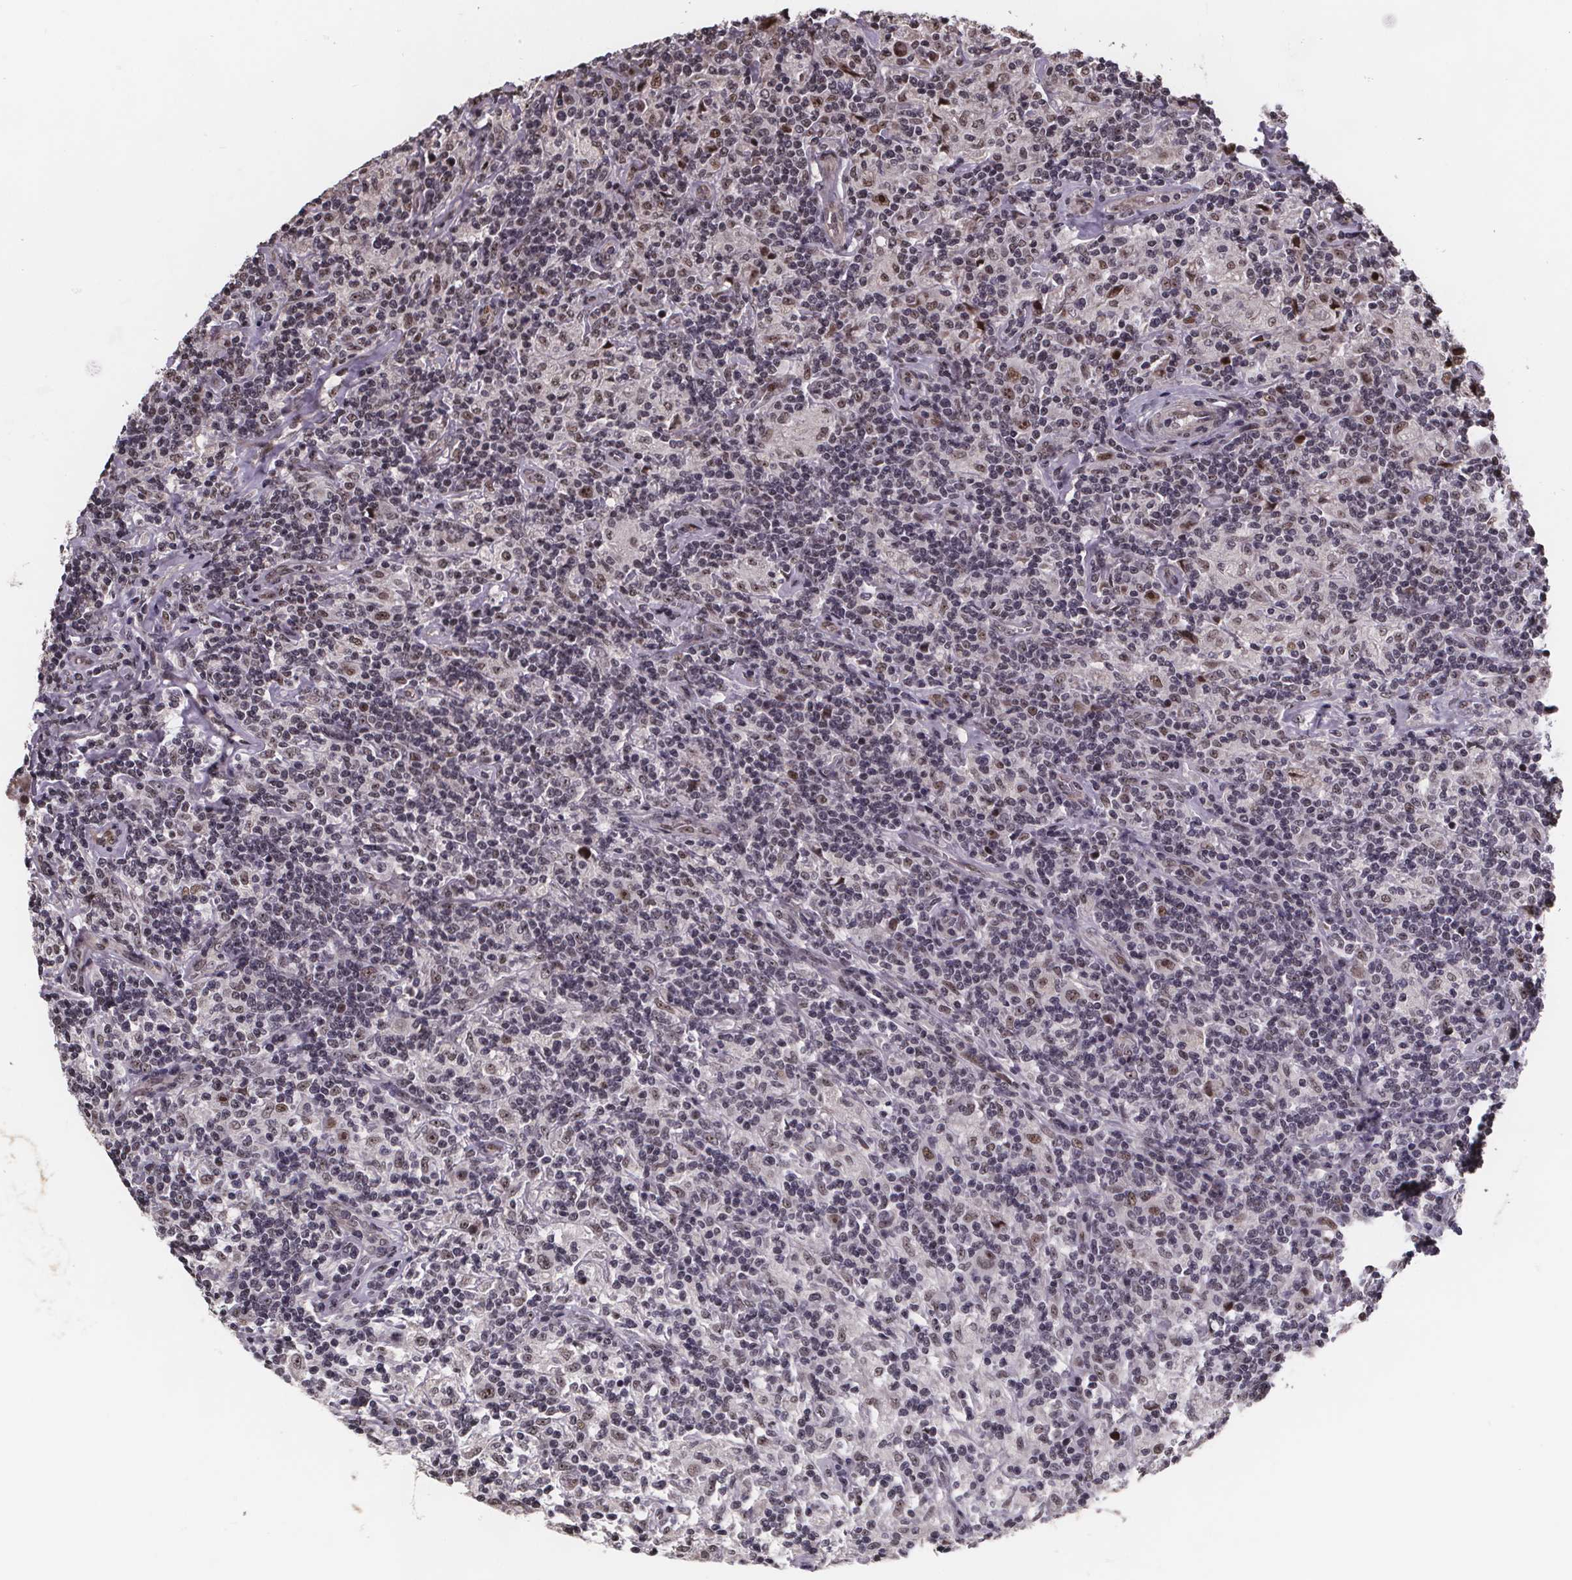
{"staining": {"intensity": "moderate", "quantity": ">75%", "location": "nuclear"}, "tissue": "lymphoma", "cell_type": "Tumor cells", "image_type": "cancer", "snomed": [{"axis": "morphology", "description": "Hodgkin's disease, NOS"}, {"axis": "topography", "description": "Lymph node"}], "caption": "Hodgkin's disease was stained to show a protein in brown. There is medium levels of moderate nuclear positivity in approximately >75% of tumor cells. Using DAB (3,3'-diaminobenzidine) (brown) and hematoxylin (blue) stains, captured at high magnification using brightfield microscopy.", "gene": "U2SURP", "patient": {"sex": "male", "age": 70}}